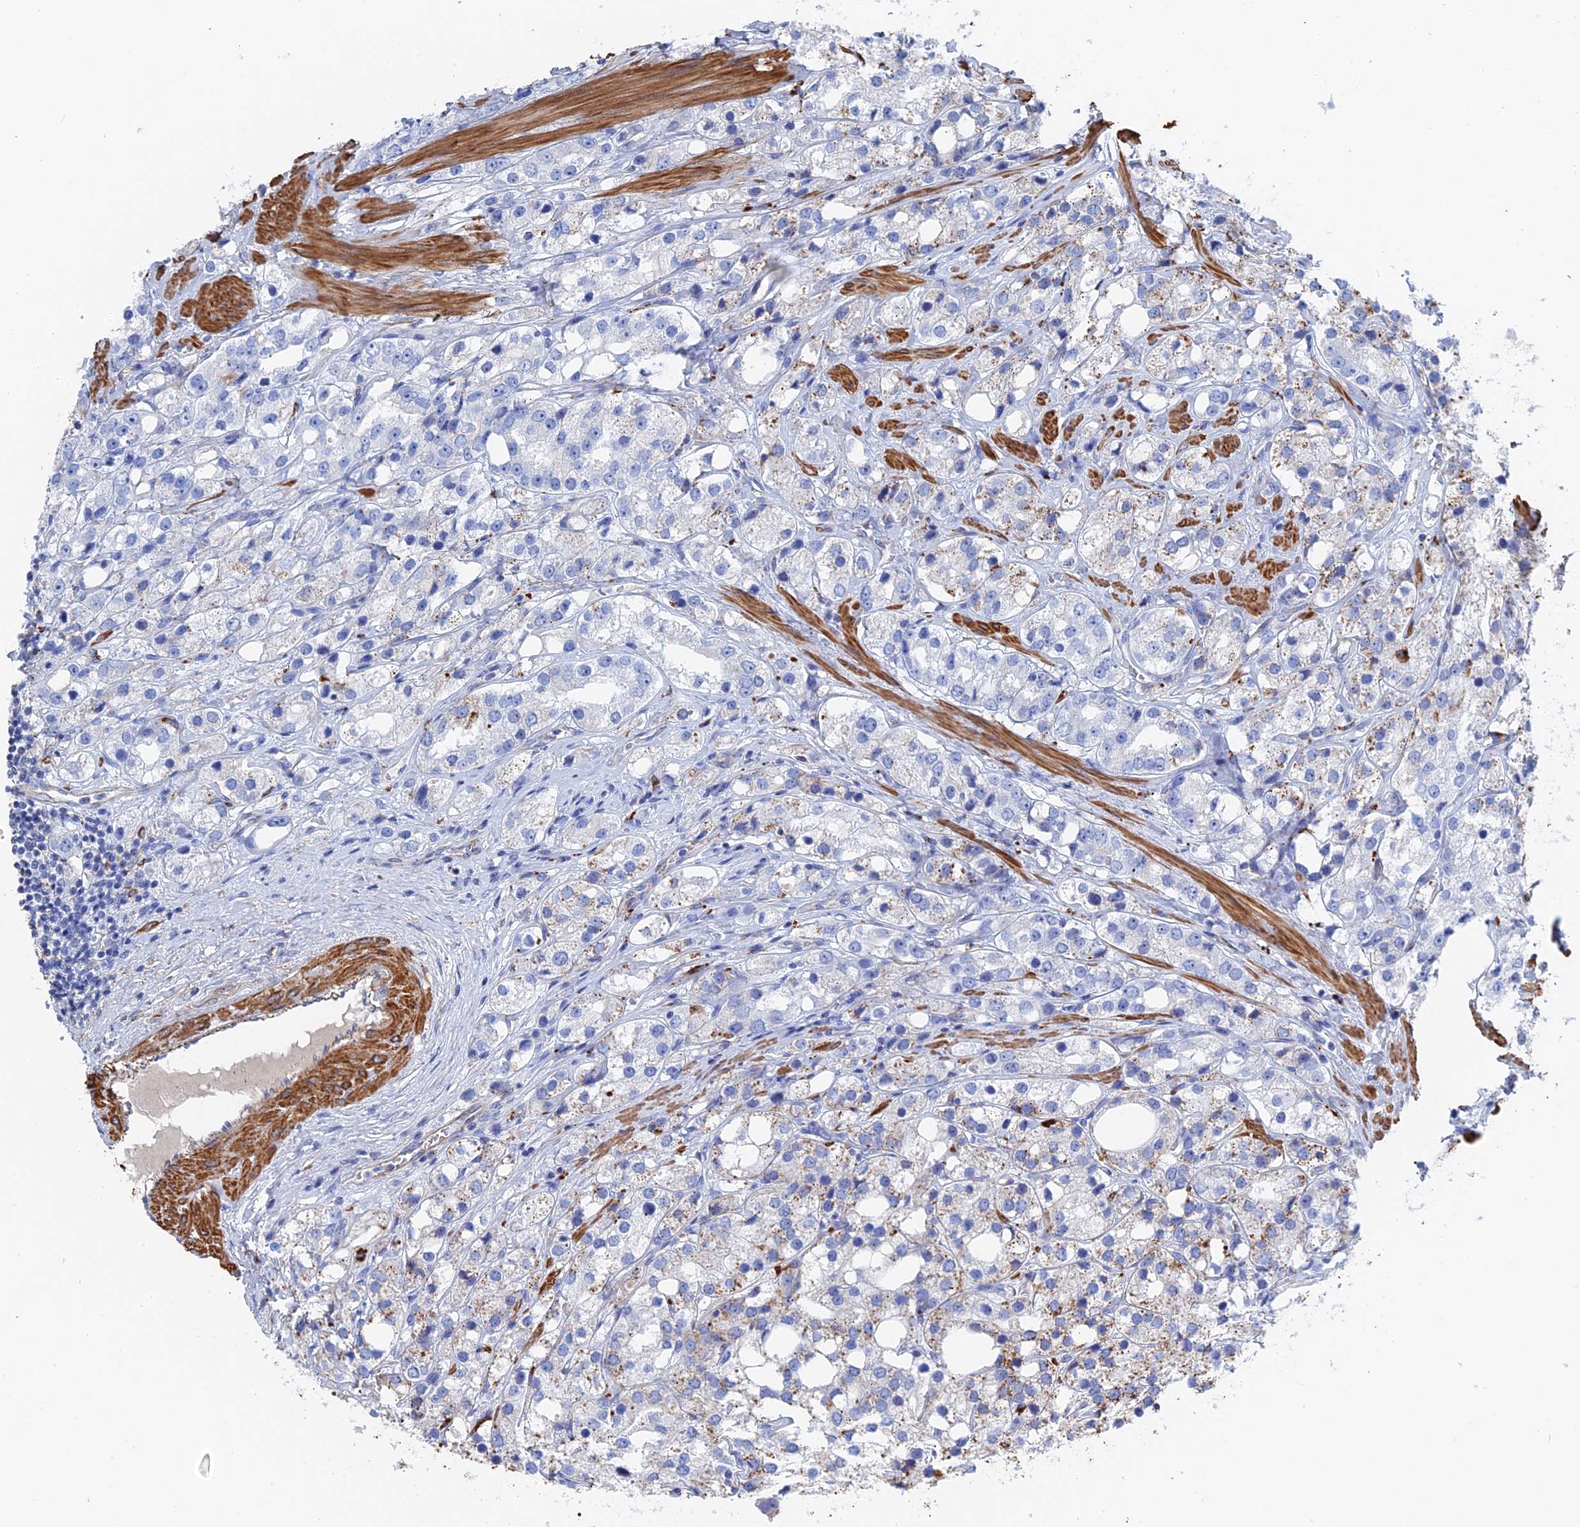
{"staining": {"intensity": "weak", "quantity": "<25%", "location": "cytoplasmic/membranous"}, "tissue": "prostate cancer", "cell_type": "Tumor cells", "image_type": "cancer", "snomed": [{"axis": "morphology", "description": "Adenocarcinoma, NOS"}, {"axis": "topography", "description": "Prostate"}], "caption": "An immunohistochemistry histopathology image of prostate cancer (adenocarcinoma) is shown. There is no staining in tumor cells of prostate cancer (adenocarcinoma).", "gene": "STRA6", "patient": {"sex": "male", "age": 79}}